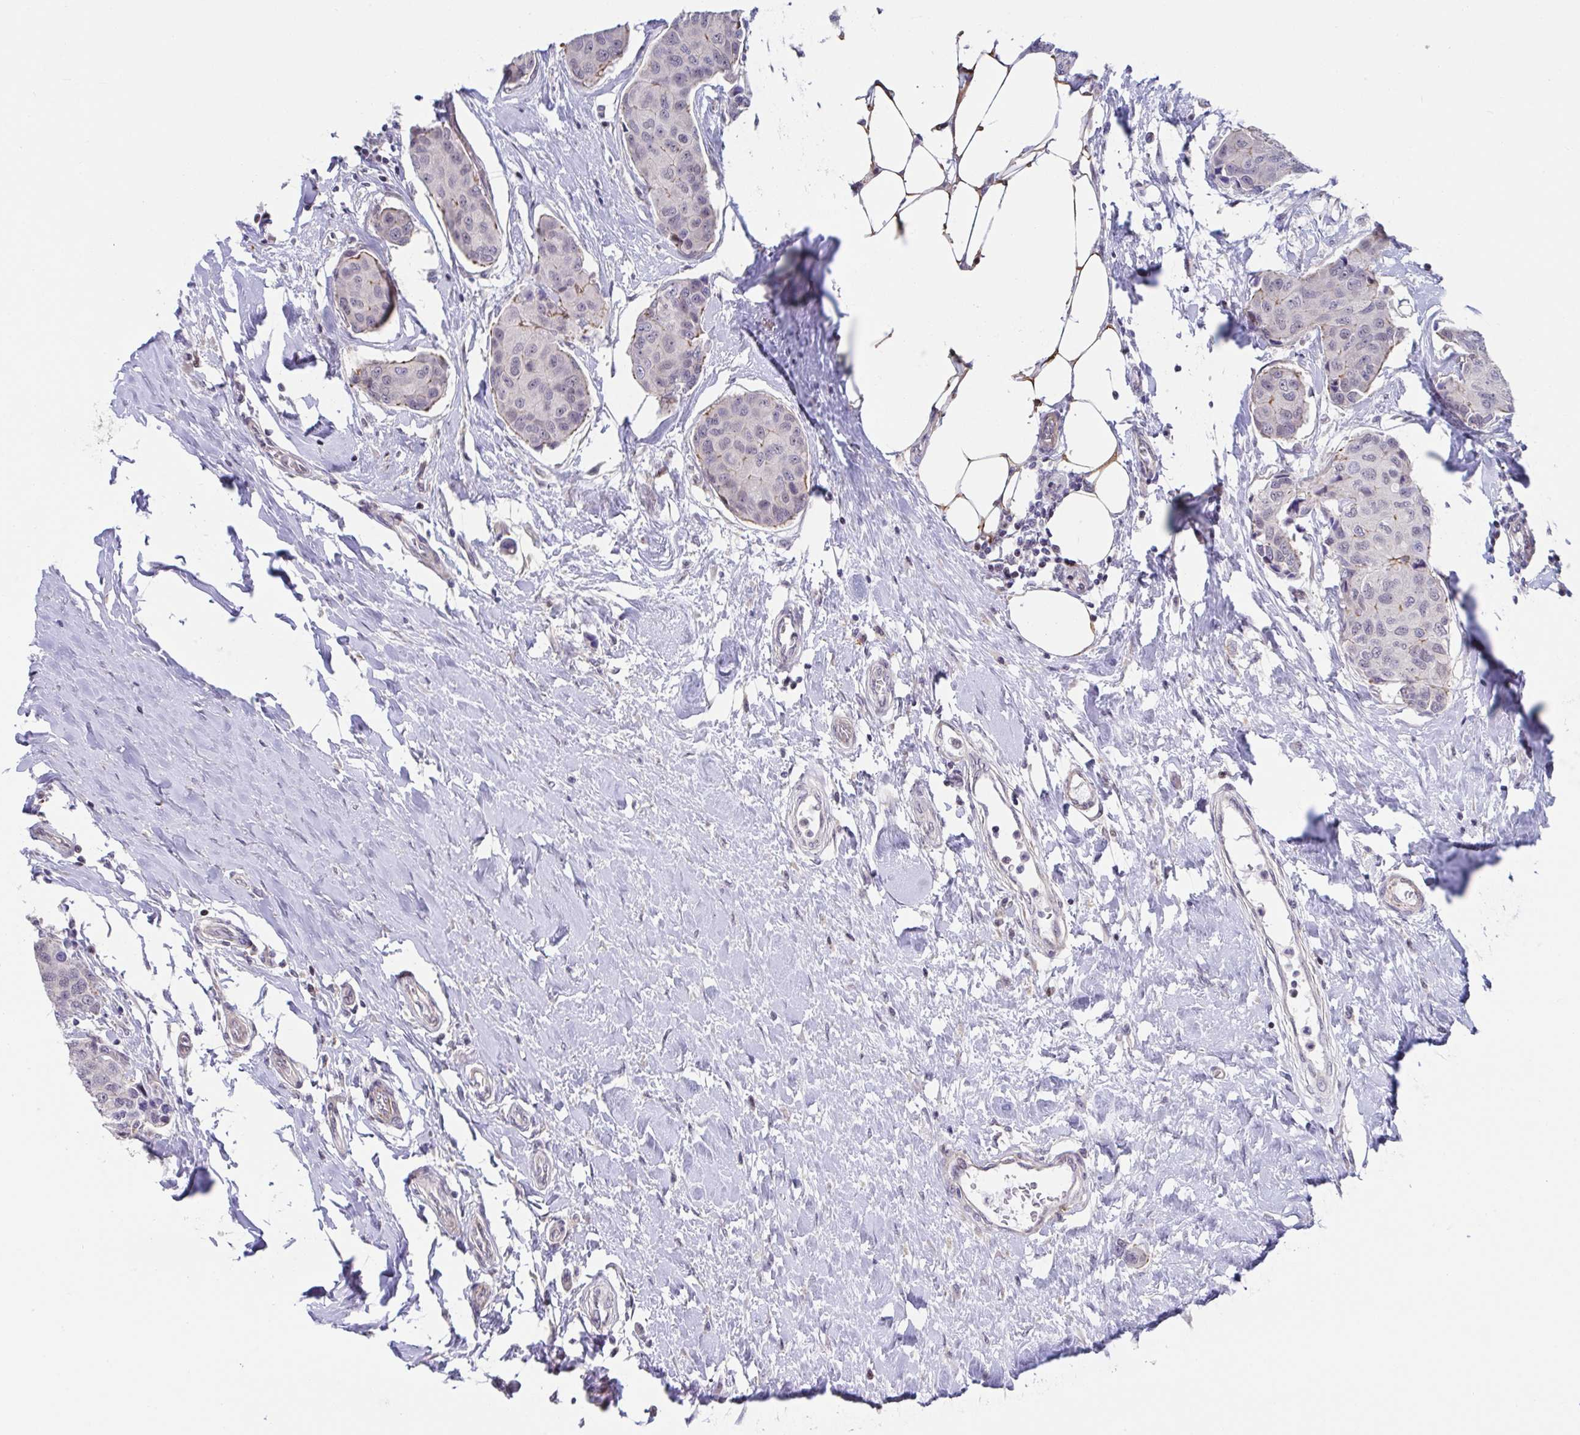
{"staining": {"intensity": "negative", "quantity": "none", "location": "none"}, "tissue": "breast cancer", "cell_type": "Tumor cells", "image_type": "cancer", "snomed": [{"axis": "morphology", "description": "Duct carcinoma"}, {"axis": "topography", "description": "Breast"}], "caption": "DAB immunohistochemical staining of invasive ductal carcinoma (breast) displays no significant staining in tumor cells.", "gene": "WDR72", "patient": {"sex": "female", "age": 80}}